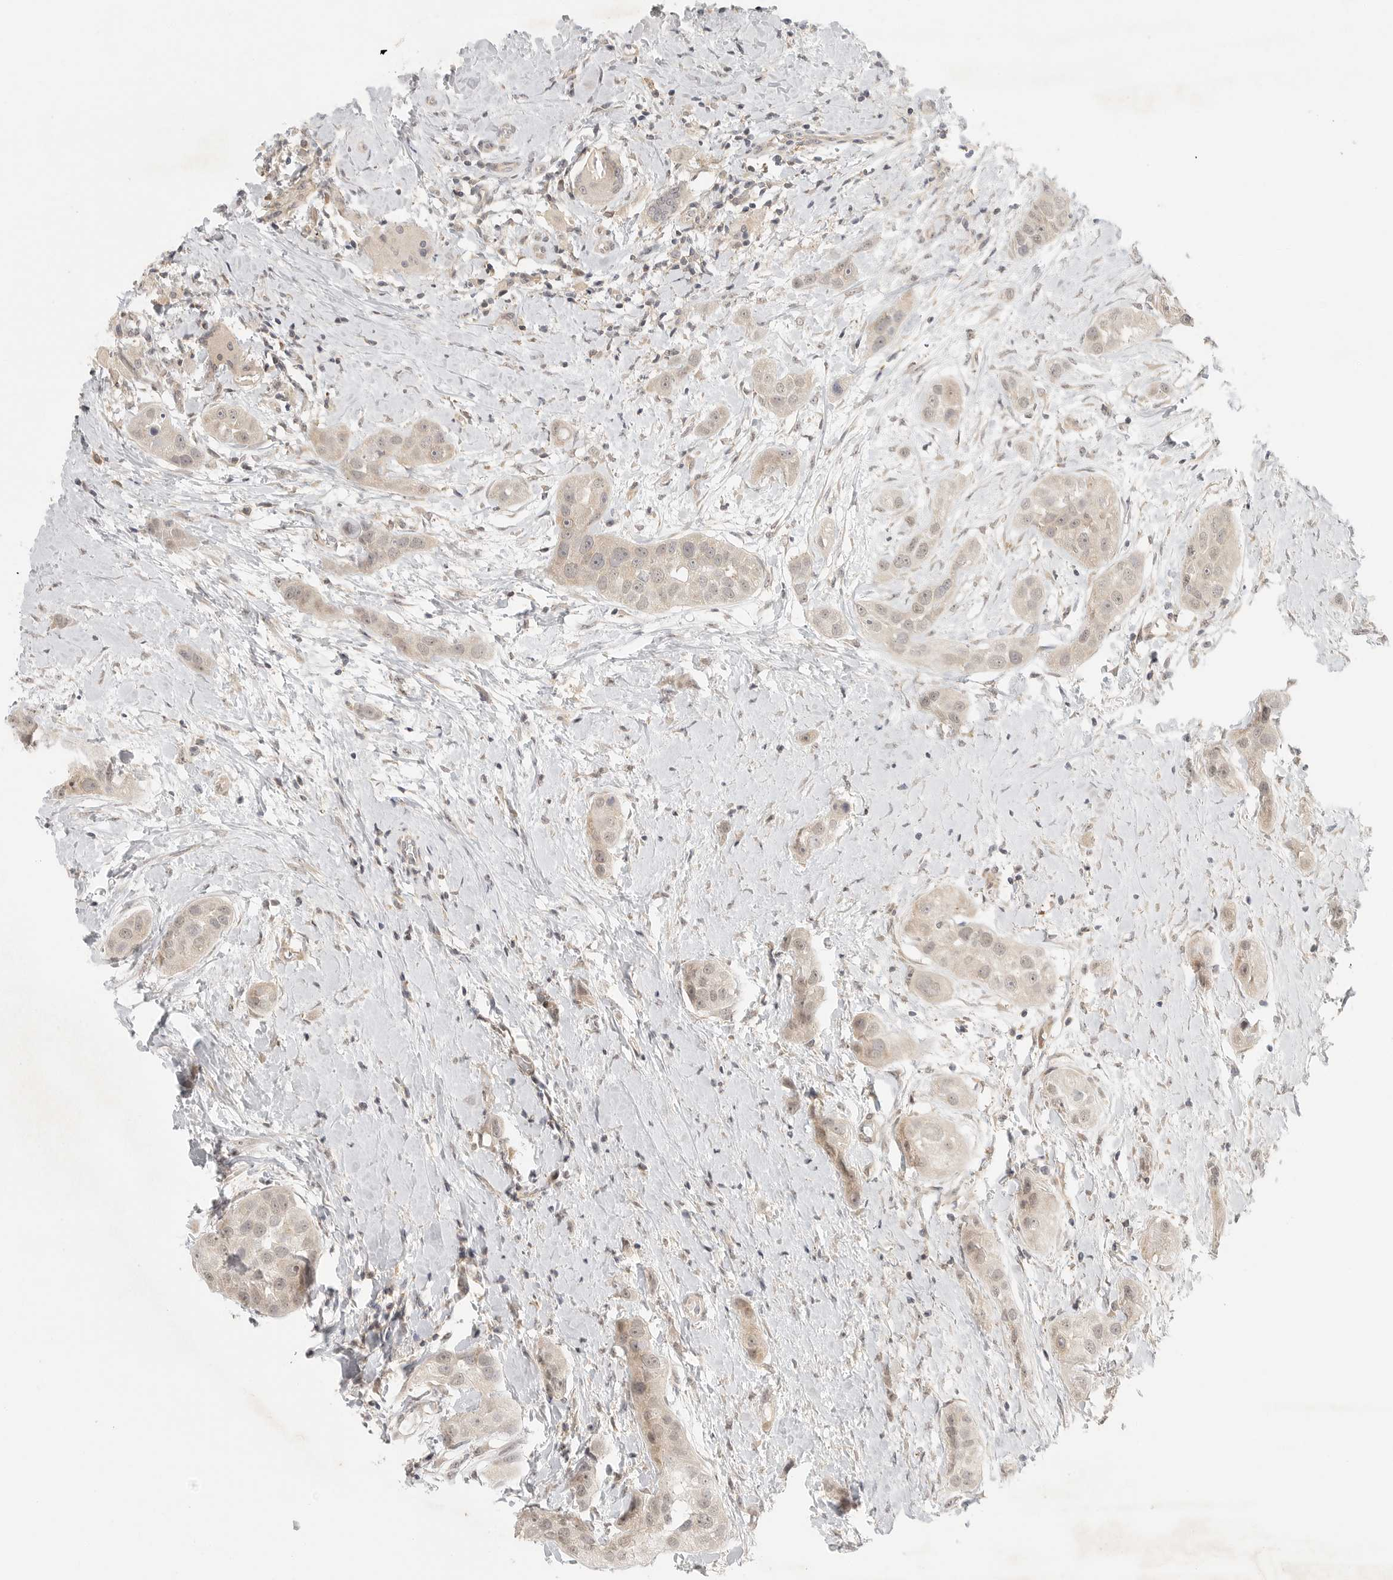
{"staining": {"intensity": "weak", "quantity": "<25%", "location": "cytoplasmic/membranous,nuclear"}, "tissue": "head and neck cancer", "cell_type": "Tumor cells", "image_type": "cancer", "snomed": [{"axis": "morphology", "description": "Normal tissue, NOS"}, {"axis": "morphology", "description": "Squamous cell carcinoma, NOS"}, {"axis": "topography", "description": "Skeletal muscle"}, {"axis": "topography", "description": "Head-Neck"}], "caption": "Tumor cells show no significant protein expression in head and neck squamous cell carcinoma. (Brightfield microscopy of DAB (3,3'-diaminobenzidine) immunohistochemistry (IHC) at high magnification).", "gene": "HDAC6", "patient": {"sex": "male", "age": 51}}